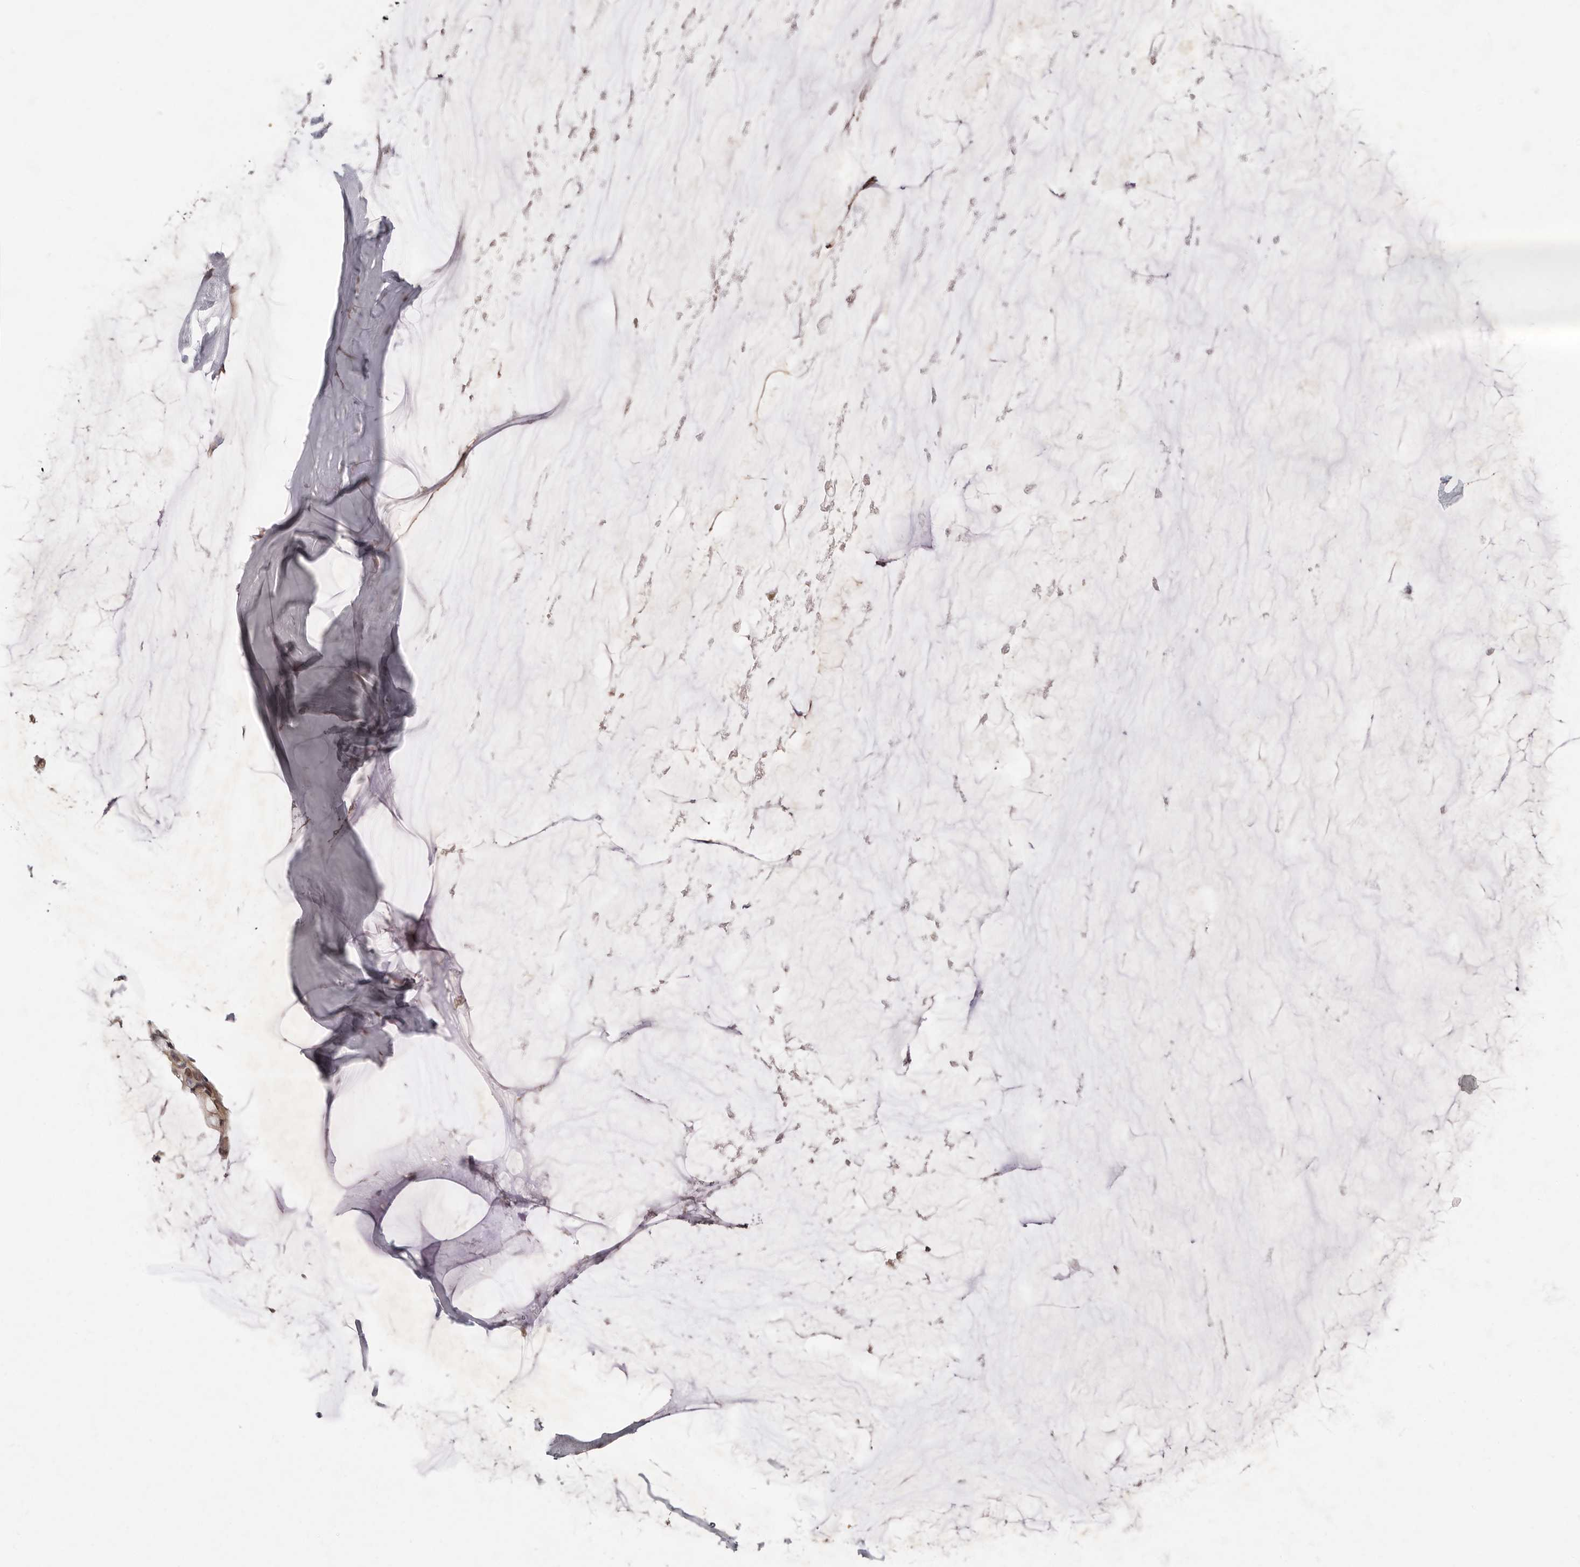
{"staining": {"intensity": "moderate", "quantity": ">75%", "location": "cytoplasmic/membranous"}, "tissue": "ovarian cancer", "cell_type": "Tumor cells", "image_type": "cancer", "snomed": [{"axis": "morphology", "description": "Cystadenocarcinoma, mucinous, NOS"}, {"axis": "topography", "description": "Ovary"}], "caption": "Protein positivity by immunohistochemistry shows moderate cytoplasmic/membranous staining in approximately >75% of tumor cells in ovarian cancer.", "gene": "IQGAP3", "patient": {"sex": "female", "age": 39}}